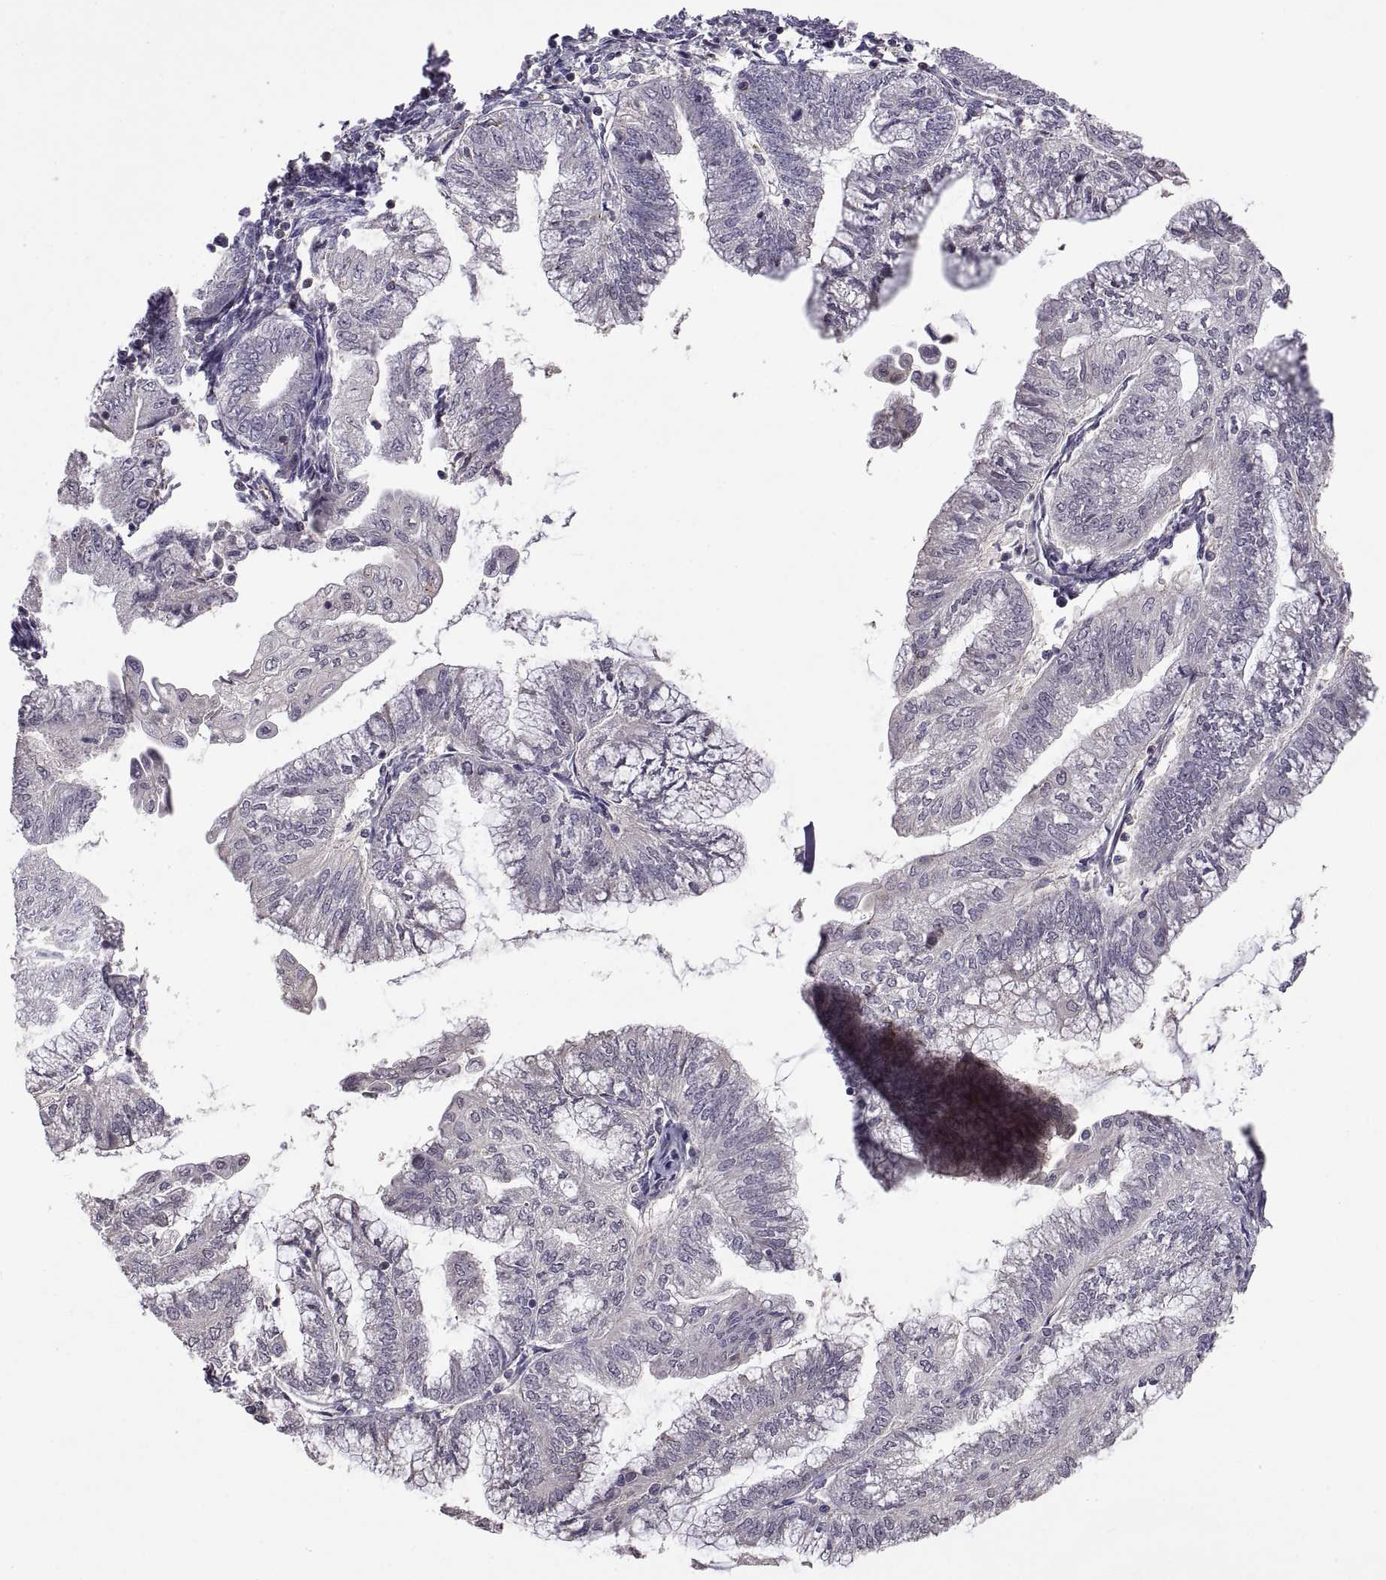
{"staining": {"intensity": "negative", "quantity": "none", "location": "none"}, "tissue": "endometrial cancer", "cell_type": "Tumor cells", "image_type": "cancer", "snomed": [{"axis": "morphology", "description": "Adenocarcinoma, NOS"}, {"axis": "topography", "description": "Endometrium"}], "caption": "DAB immunohistochemical staining of adenocarcinoma (endometrial) demonstrates no significant staining in tumor cells.", "gene": "NMNAT2", "patient": {"sex": "female", "age": 55}}